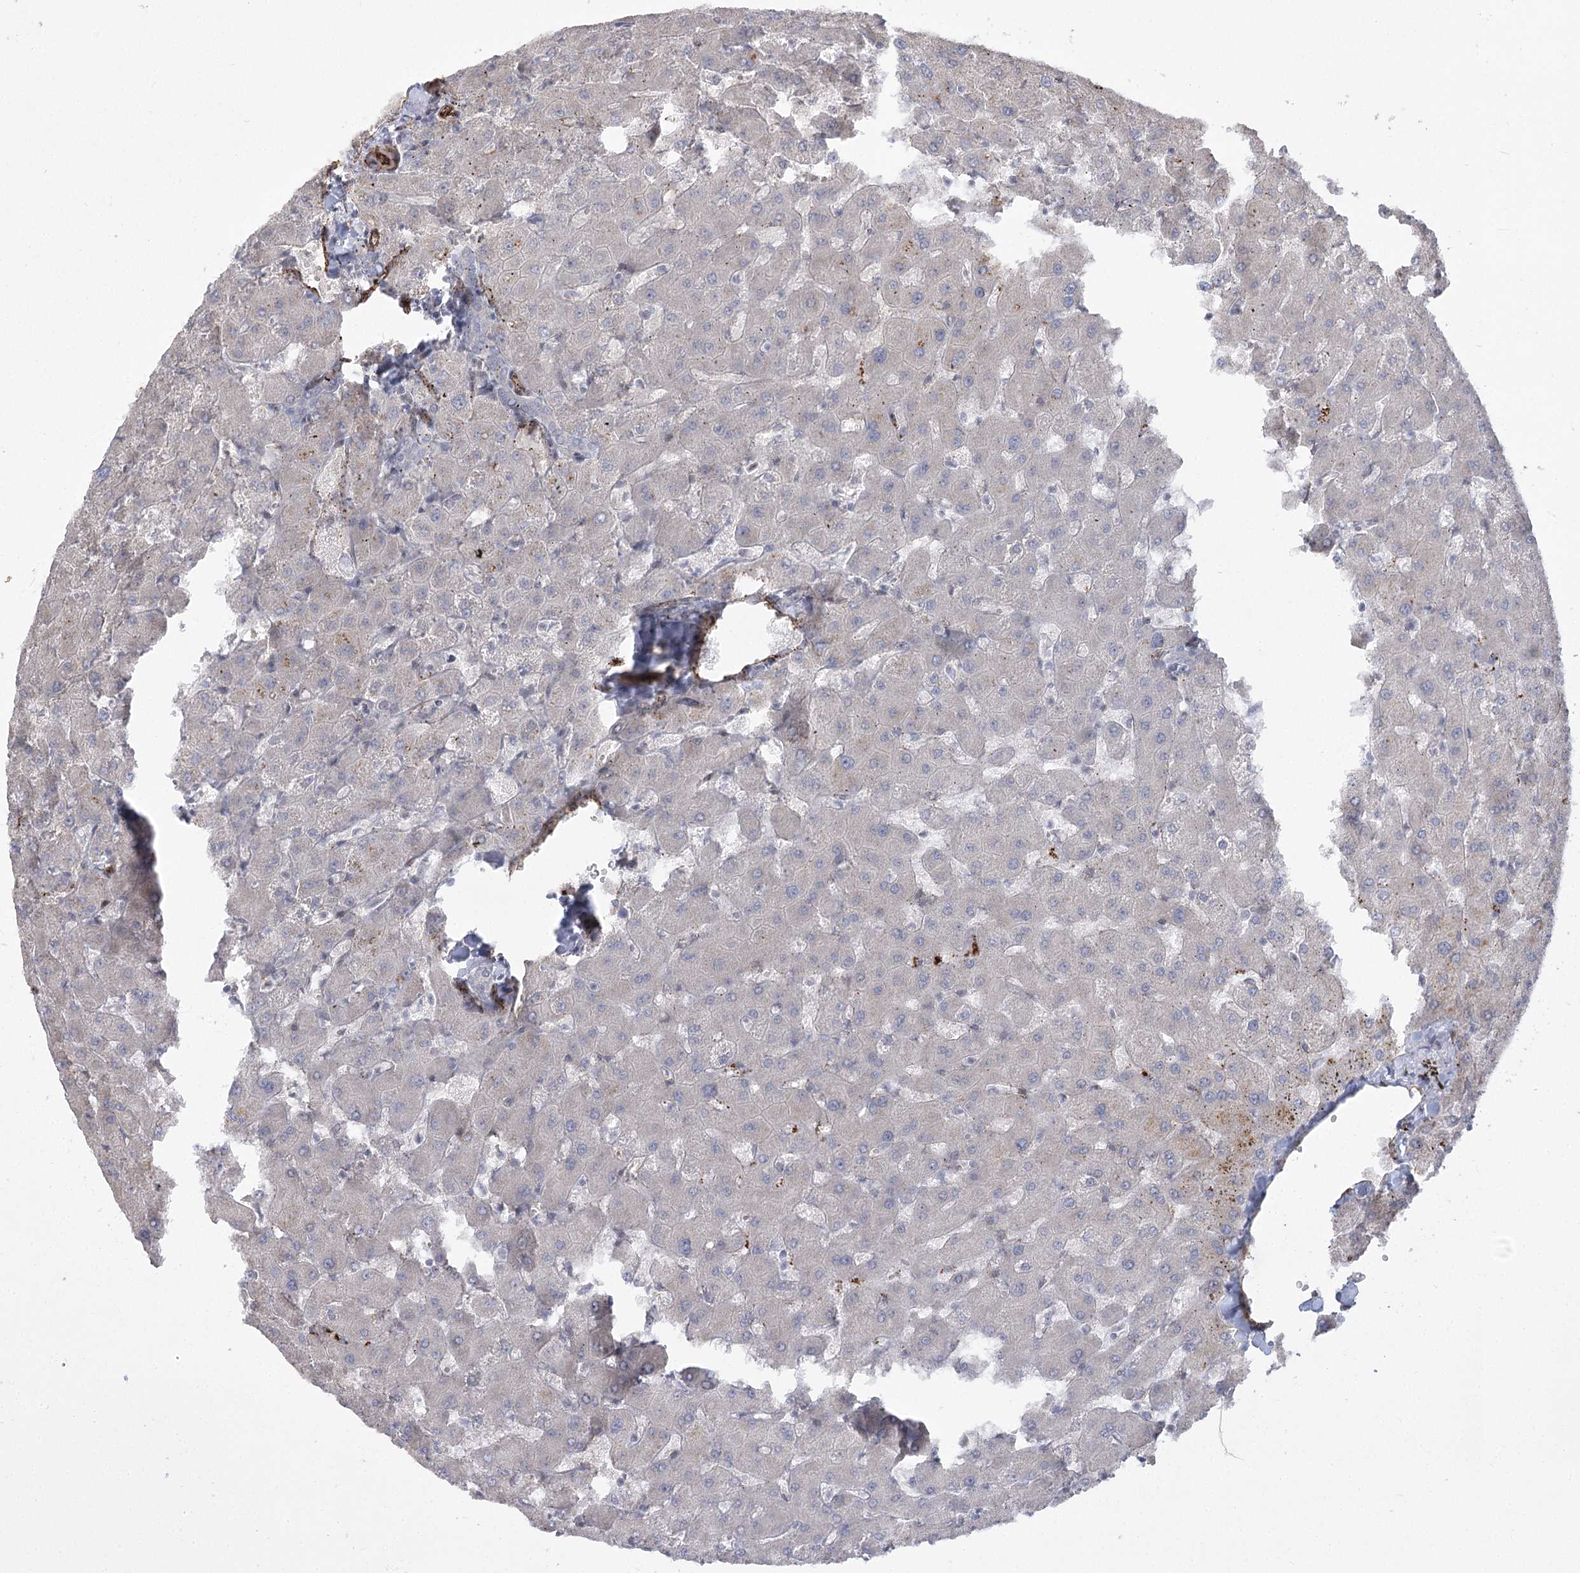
{"staining": {"intensity": "negative", "quantity": "none", "location": "none"}, "tissue": "liver", "cell_type": "Cholangiocytes", "image_type": "normal", "snomed": [{"axis": "morphology", "description": "Normal tissue, NOS"}, {"axis": "topography", "description": "Liver"}], "caption": "DAB (3,3'-diaminobenzidine) immunohistochemical staining of normal human liver reveals no significant positivity in cholangiocytes.", "gene": "AMTN", "patient": {"sex": "female", "age": 63}}